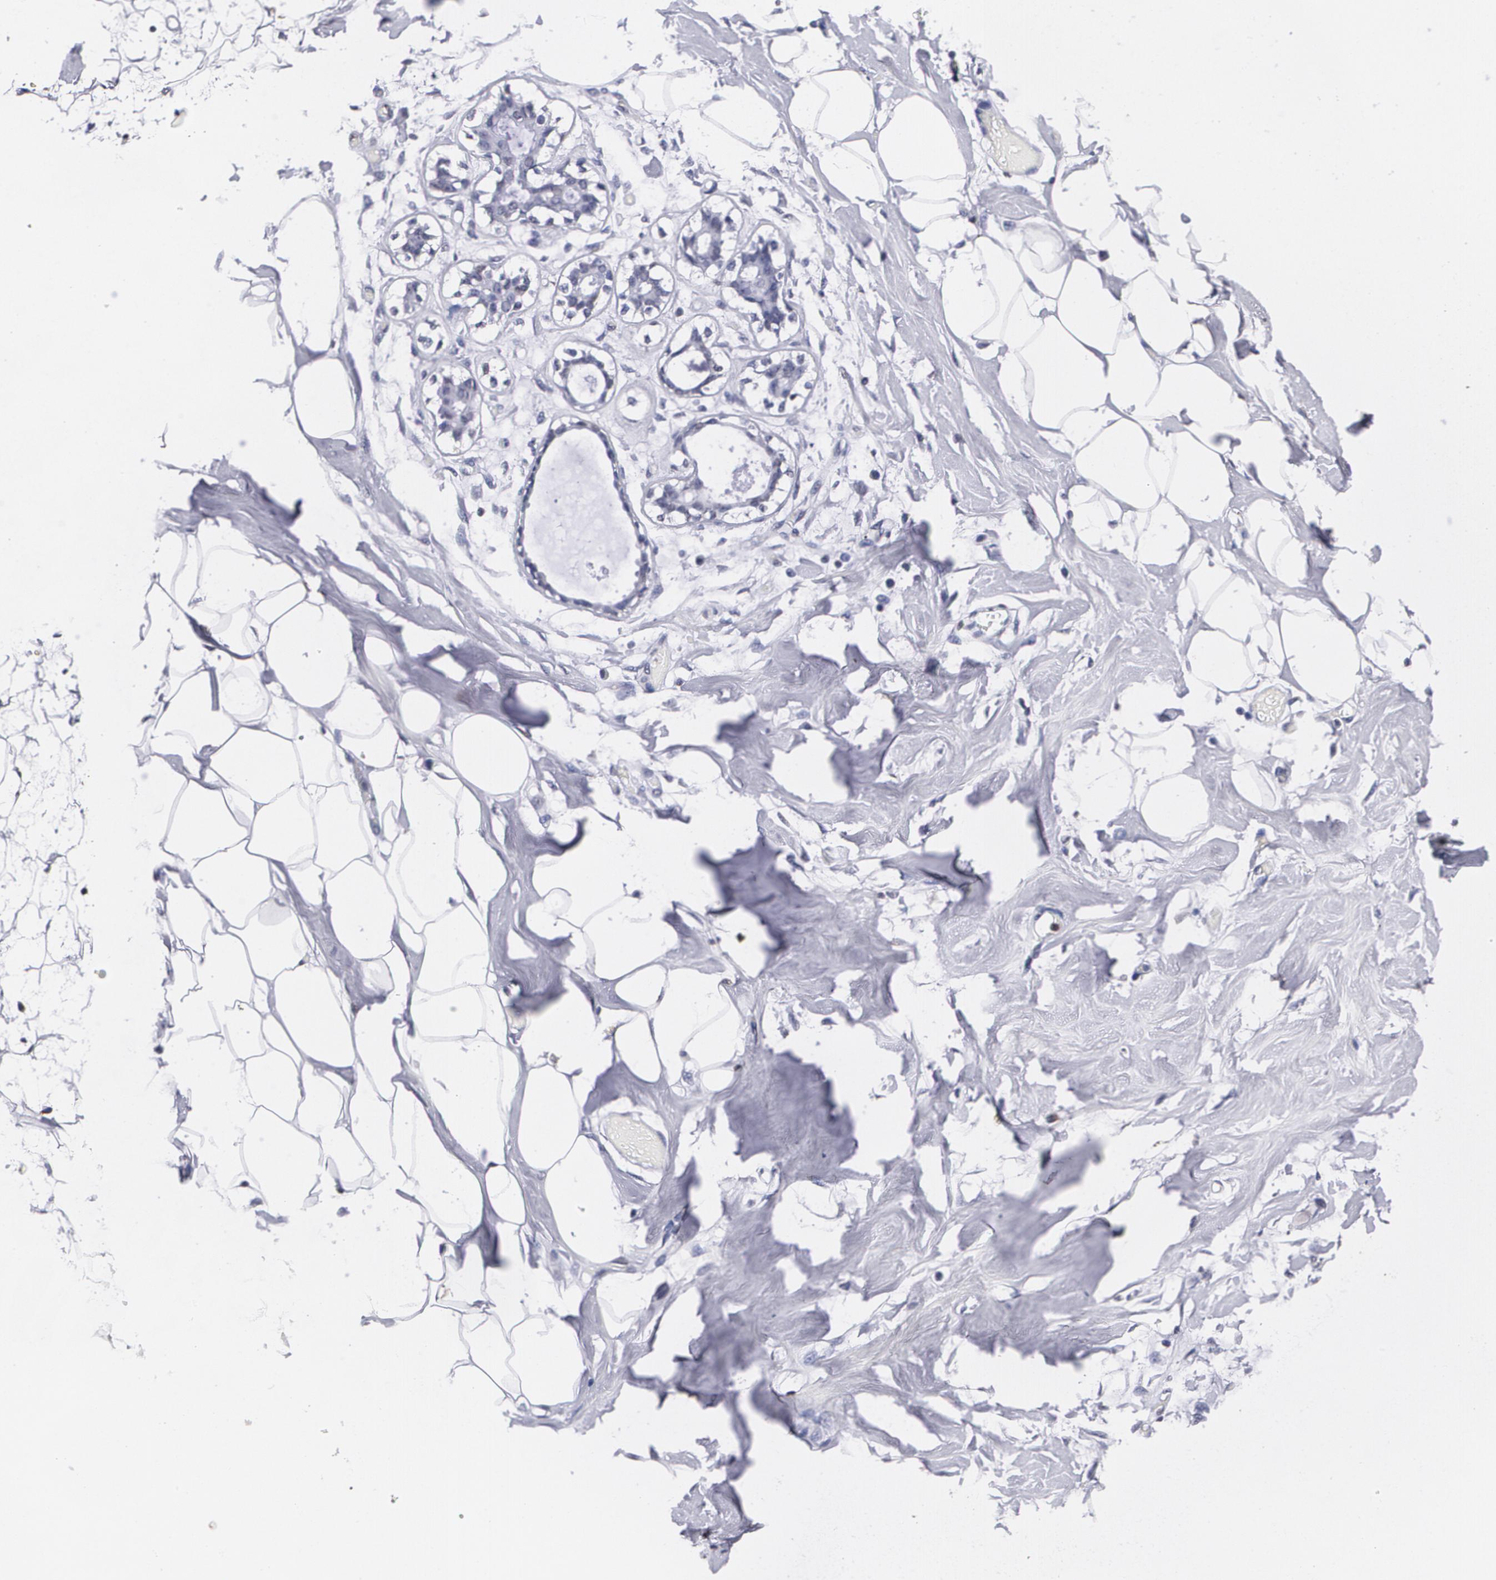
{"staining": {"intensity": "negative", "quantity": "none", "location": "none"}, "tissue": "breast", "cell_type": "Adipocytes", "image_type": "normal", "snomed": [{"axis": "morphology", "description": "Normal tissue, NOS"}, {"axis": "morphology", "description": "Fibrosis, NOS"}, {"axis": "topography", "description": "Breast"}], "caption": "This is an immunohistochemistry histopathology image of unremarkable human breast. There is no staining in adipocytes.", "gene": "MVP", "patient": {"sex": "female", "age": 39}}